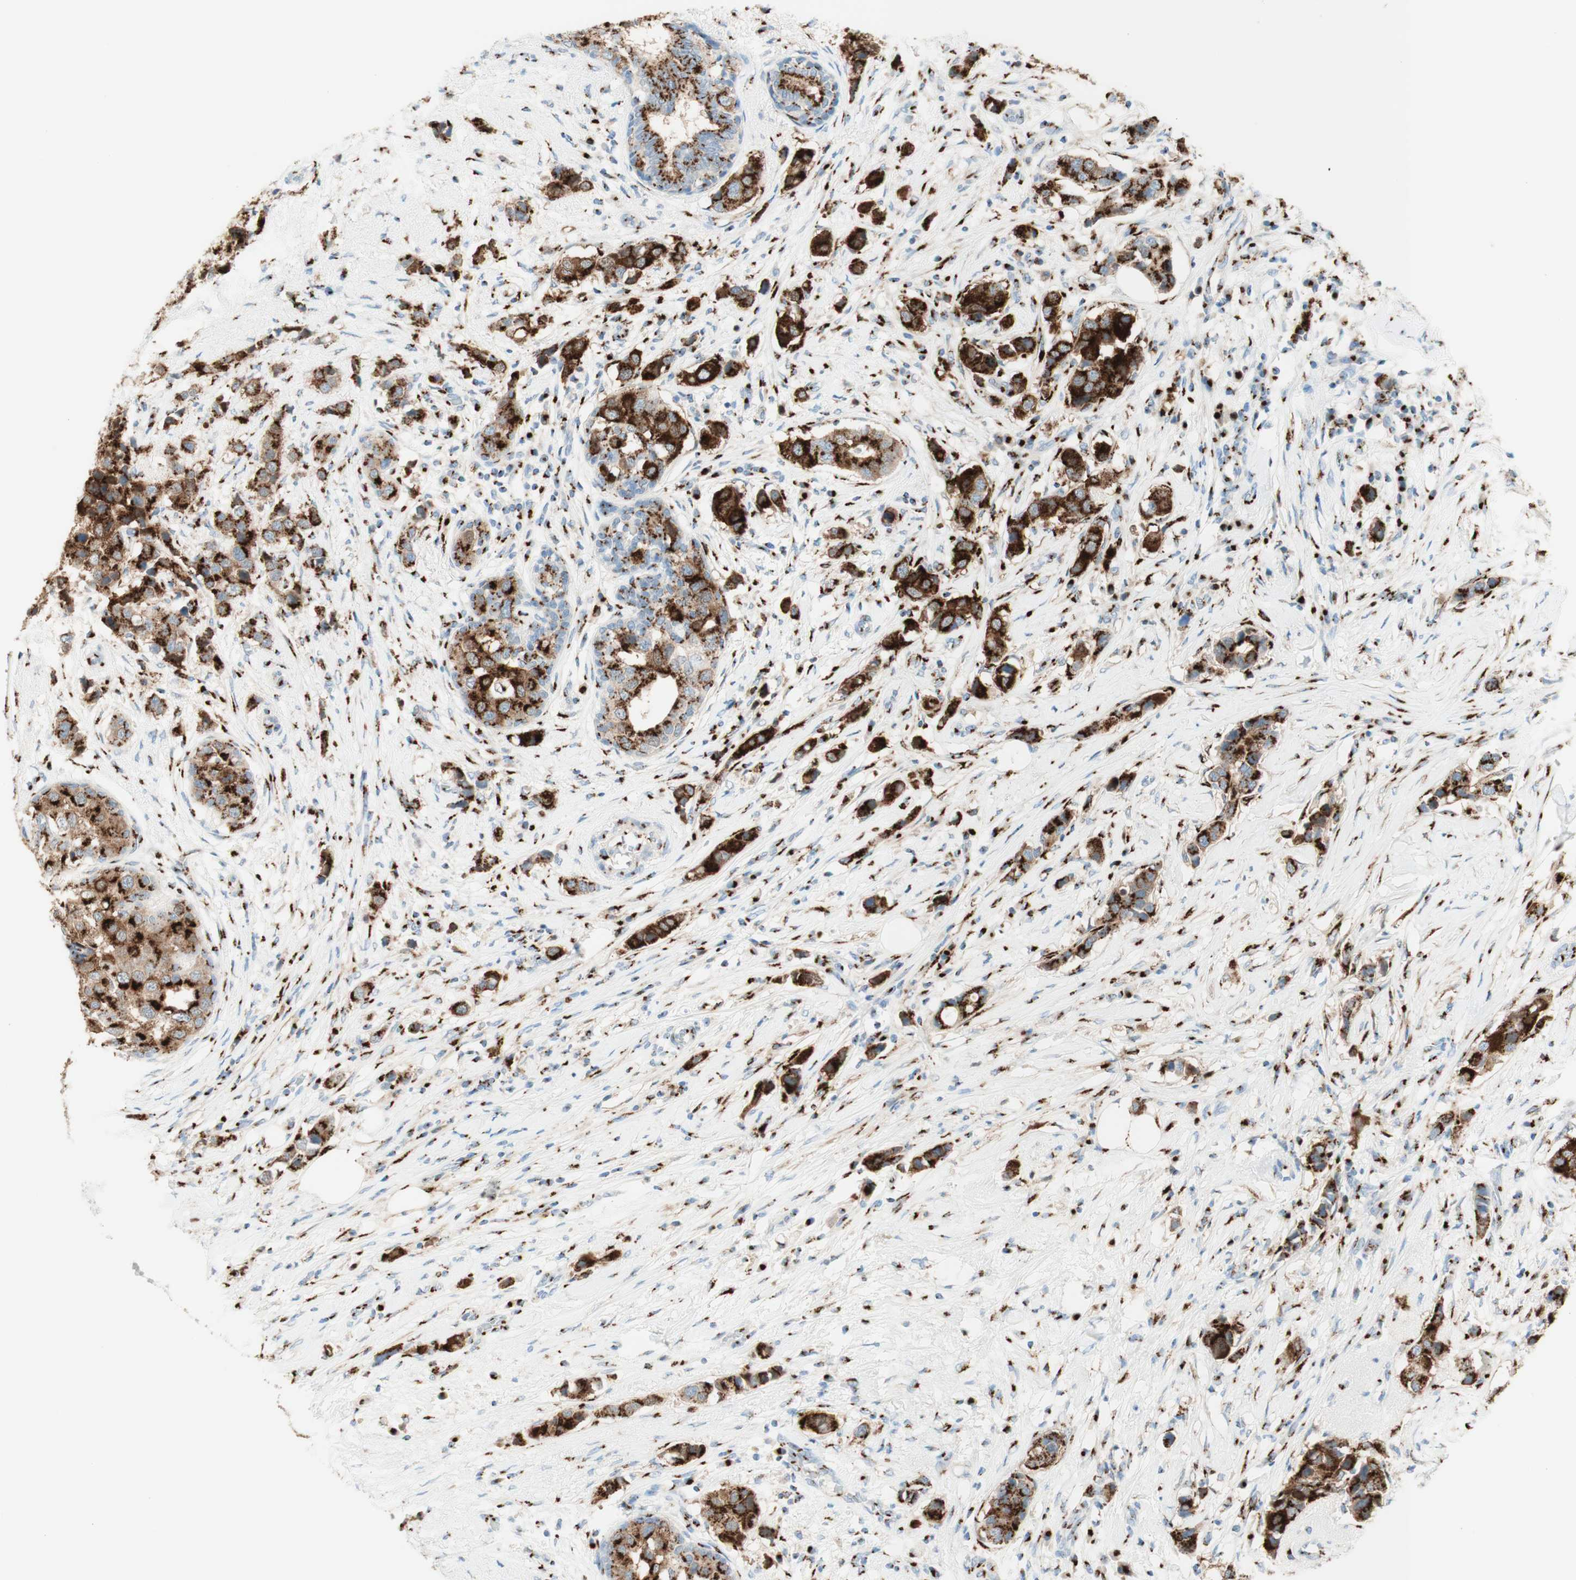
{"staining": {"intensity": "strong", "quantity": ">75%", "location": "cytoplasmic/membranous"}, "tissue": "breast cancer", "cell_type": "Tumor cells", "image_type": "cancer", "snomed": [{"axis": "morphology", "description": "Normal tissue, NOS"}, {"axis": "morphology", "description": "Duct carcinoma"}, {"axis": "topography", "description": "Breast"}], "caption": "Protein analysis of breast infiltrating ductal carcinoma tissue demonstrates strong cytoplasmic/membranous expression in approximately >75% of tumor cells.", "gene": "GOLGB1", "patient": {"sex": "female", "age": 50}}